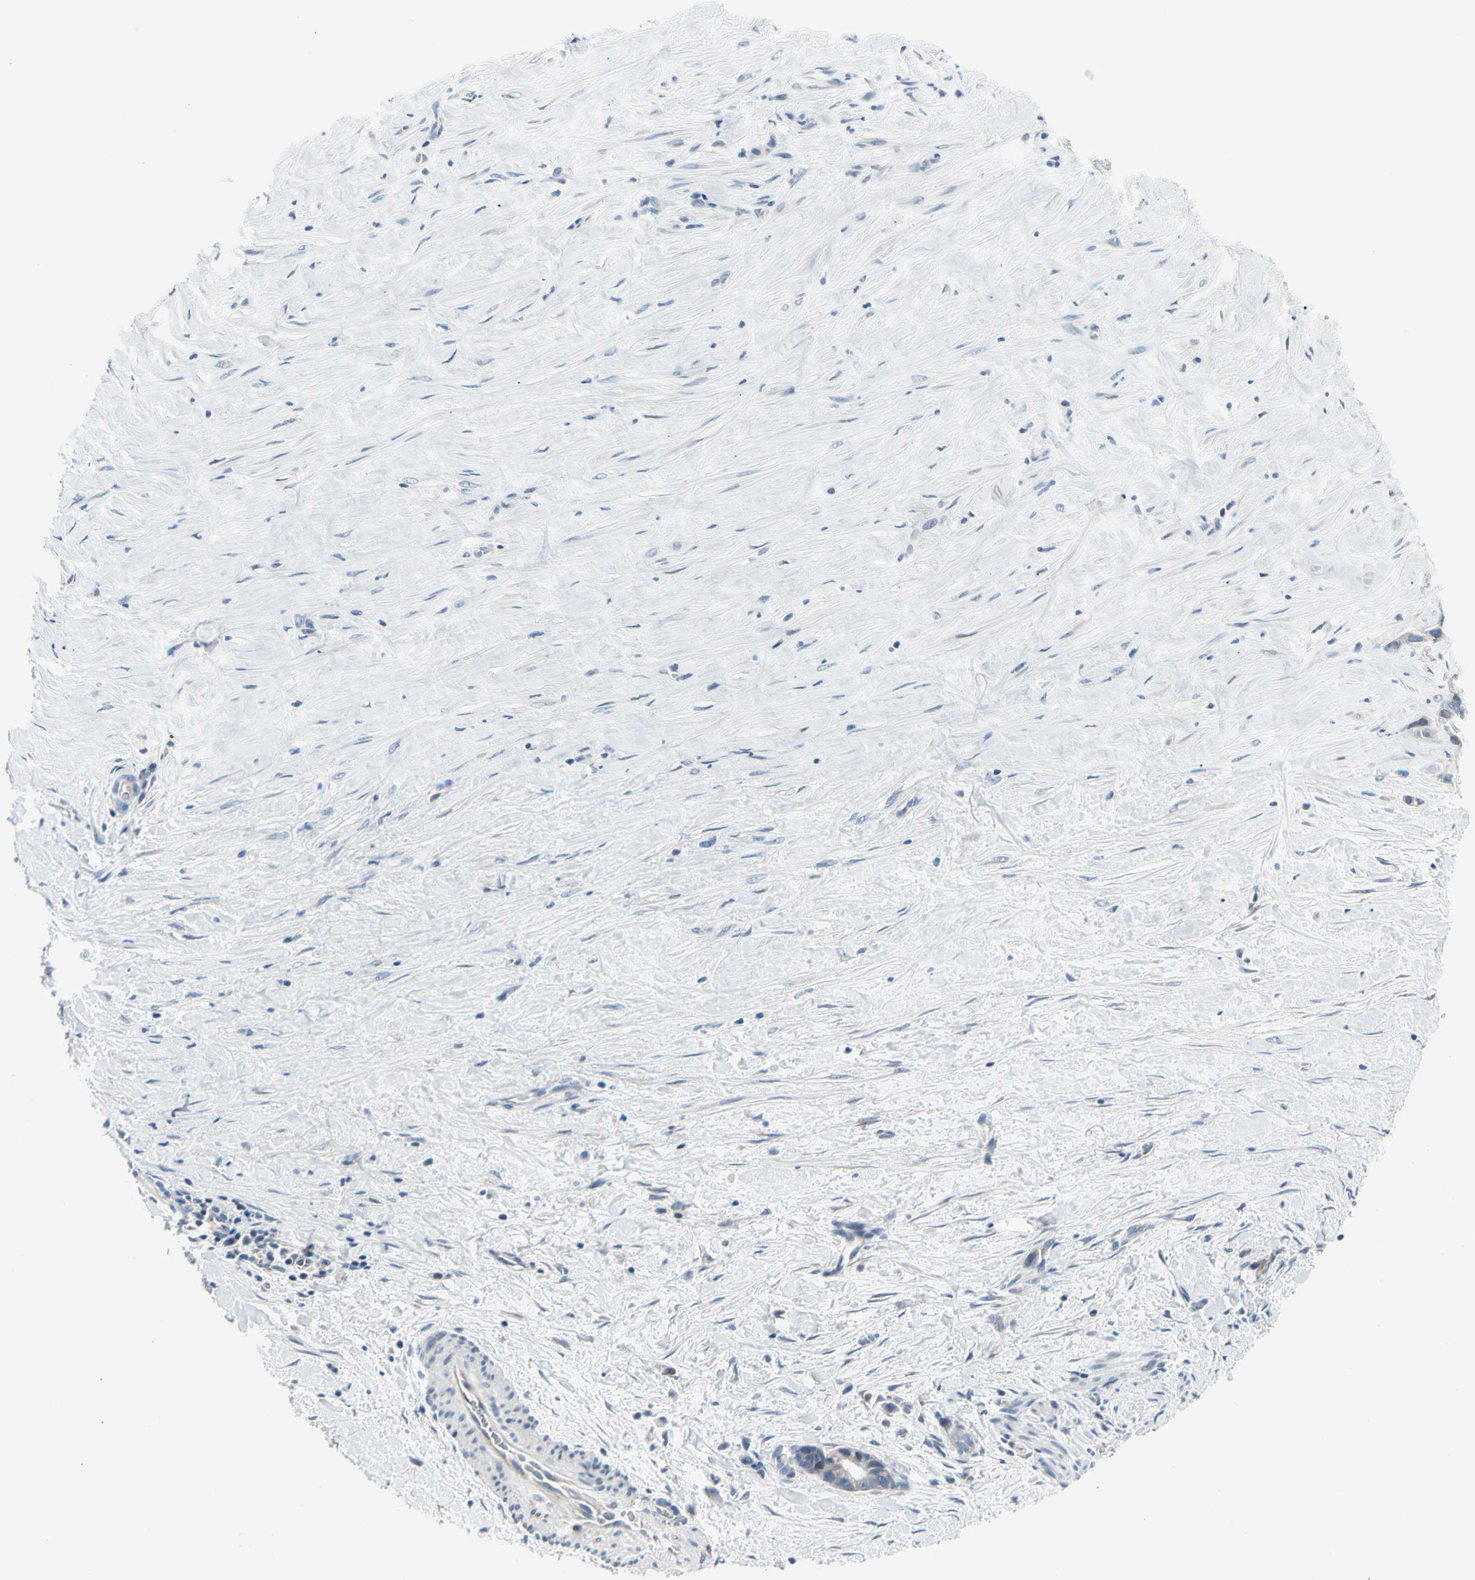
{"staining": {"intensity": "negative", "quantity": "none", "location": "none"}, "tissue": "liver cancer", "cell_type": "Tumor cells", "image_type": "cancer", "snomed": [{"axis": "morphology", "description": "Cholangiocarcinoma"}, {"axis": "topography", "description": "Liver"}], "caption": "Tumor cells are negative for brown protein staining in liver cancer (cholangiocarcinoma). Brightfield microscopy of immunohistochemistry stained with DAB (brown) and hematoxylin (blue), captured at high magnification.", "gene": "NFASC", "patient": {"sex": "female", "age": 55}}